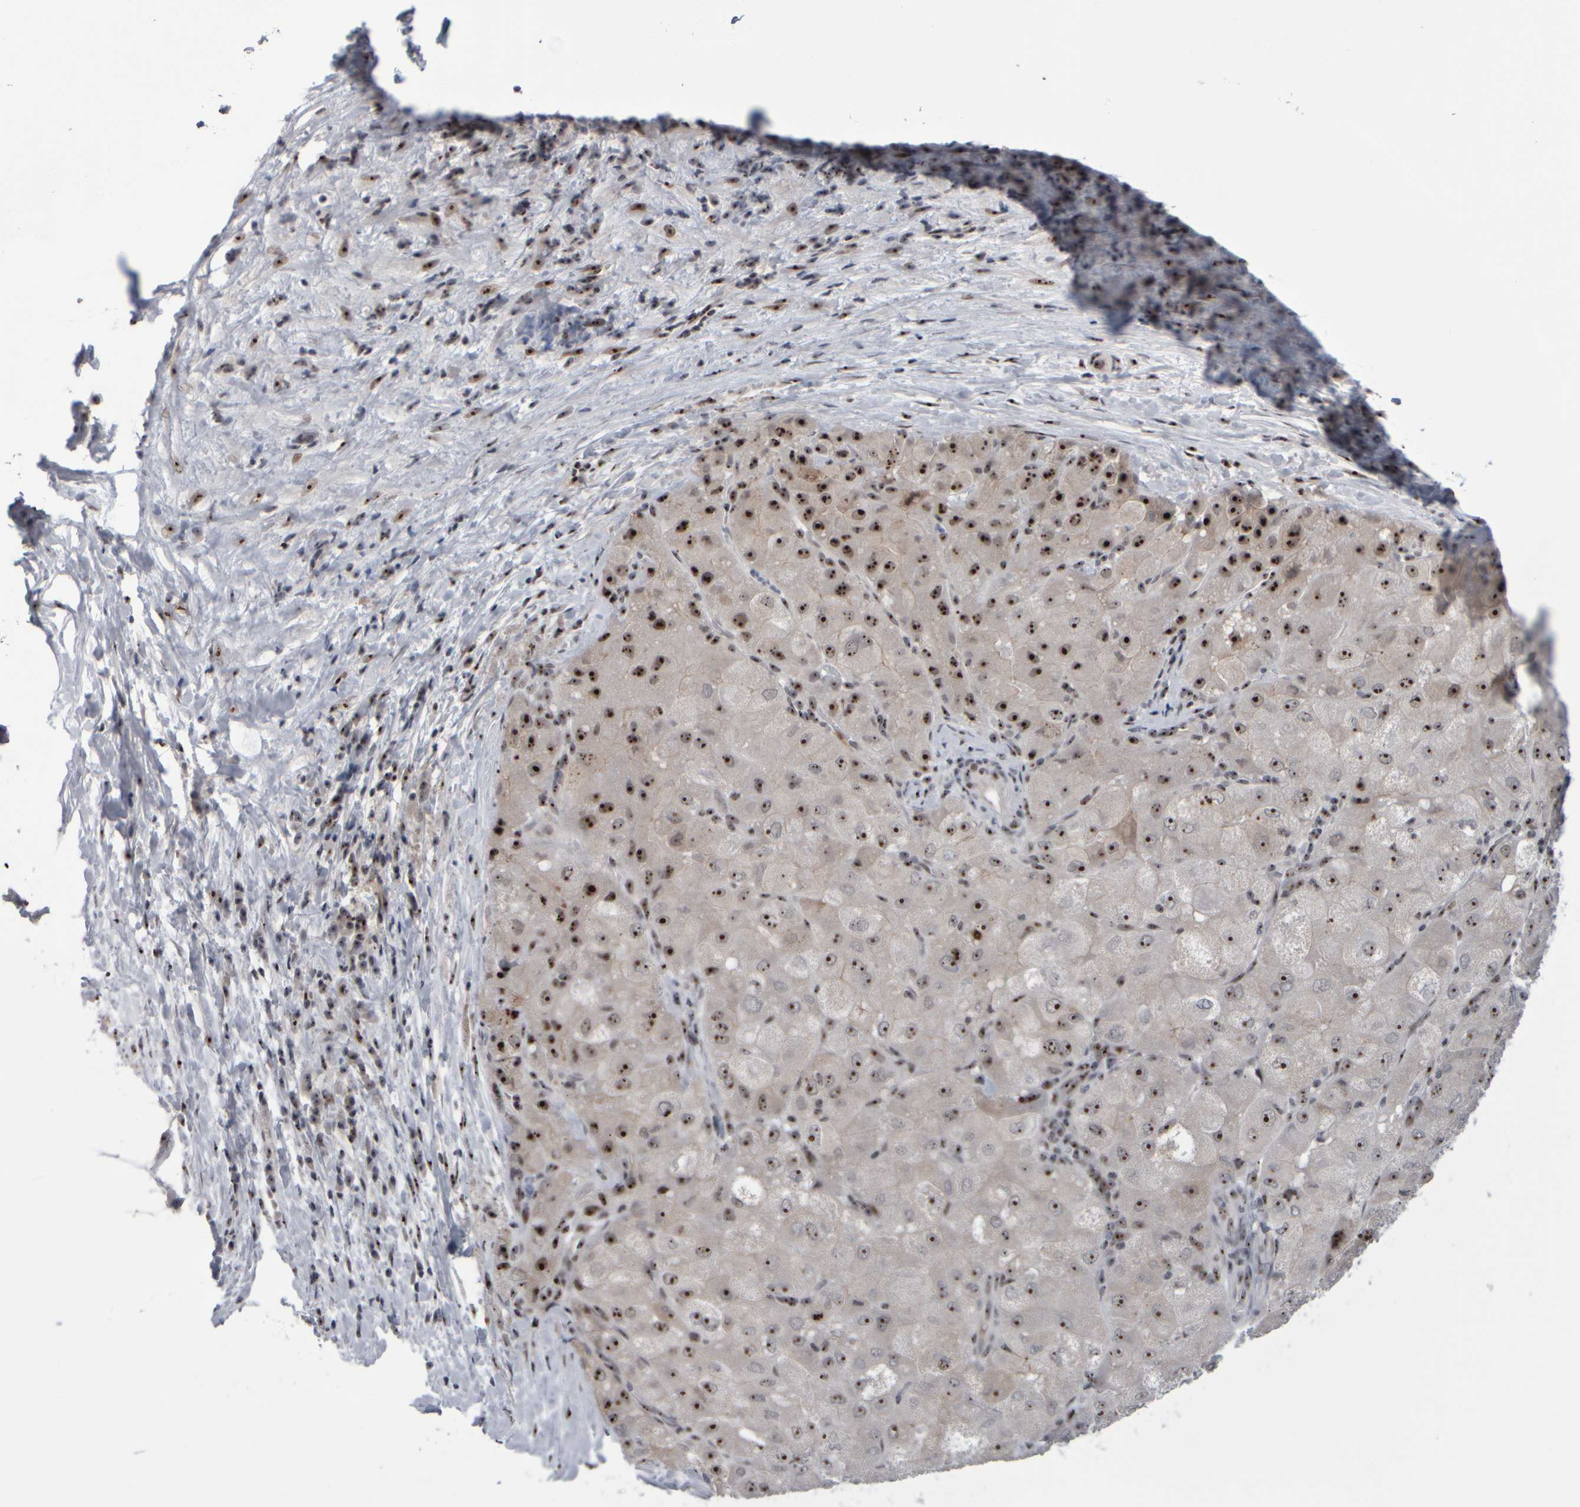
{"staining": {"intensity": "strong", "quantity": ">75%", "location": "nuclear"}, "tissue": "liver cancer", "cell_type": "Tumor cells", "image_type": "cancer", "snomed": [{"axis": "morphology", "description": "Carcinoma, Hepatocellular, NOS"}, {"axis": "topography", "description": "Liver"}], "caption": "Immunohistochemical staining of liver cancer (hepatocellular carcinoma) exhibits high levels of strong nuclear protein staining in approximately >75% of tumor cells.", "gene": "SURF6", "patient": {"sex": "male", "age": 80}}